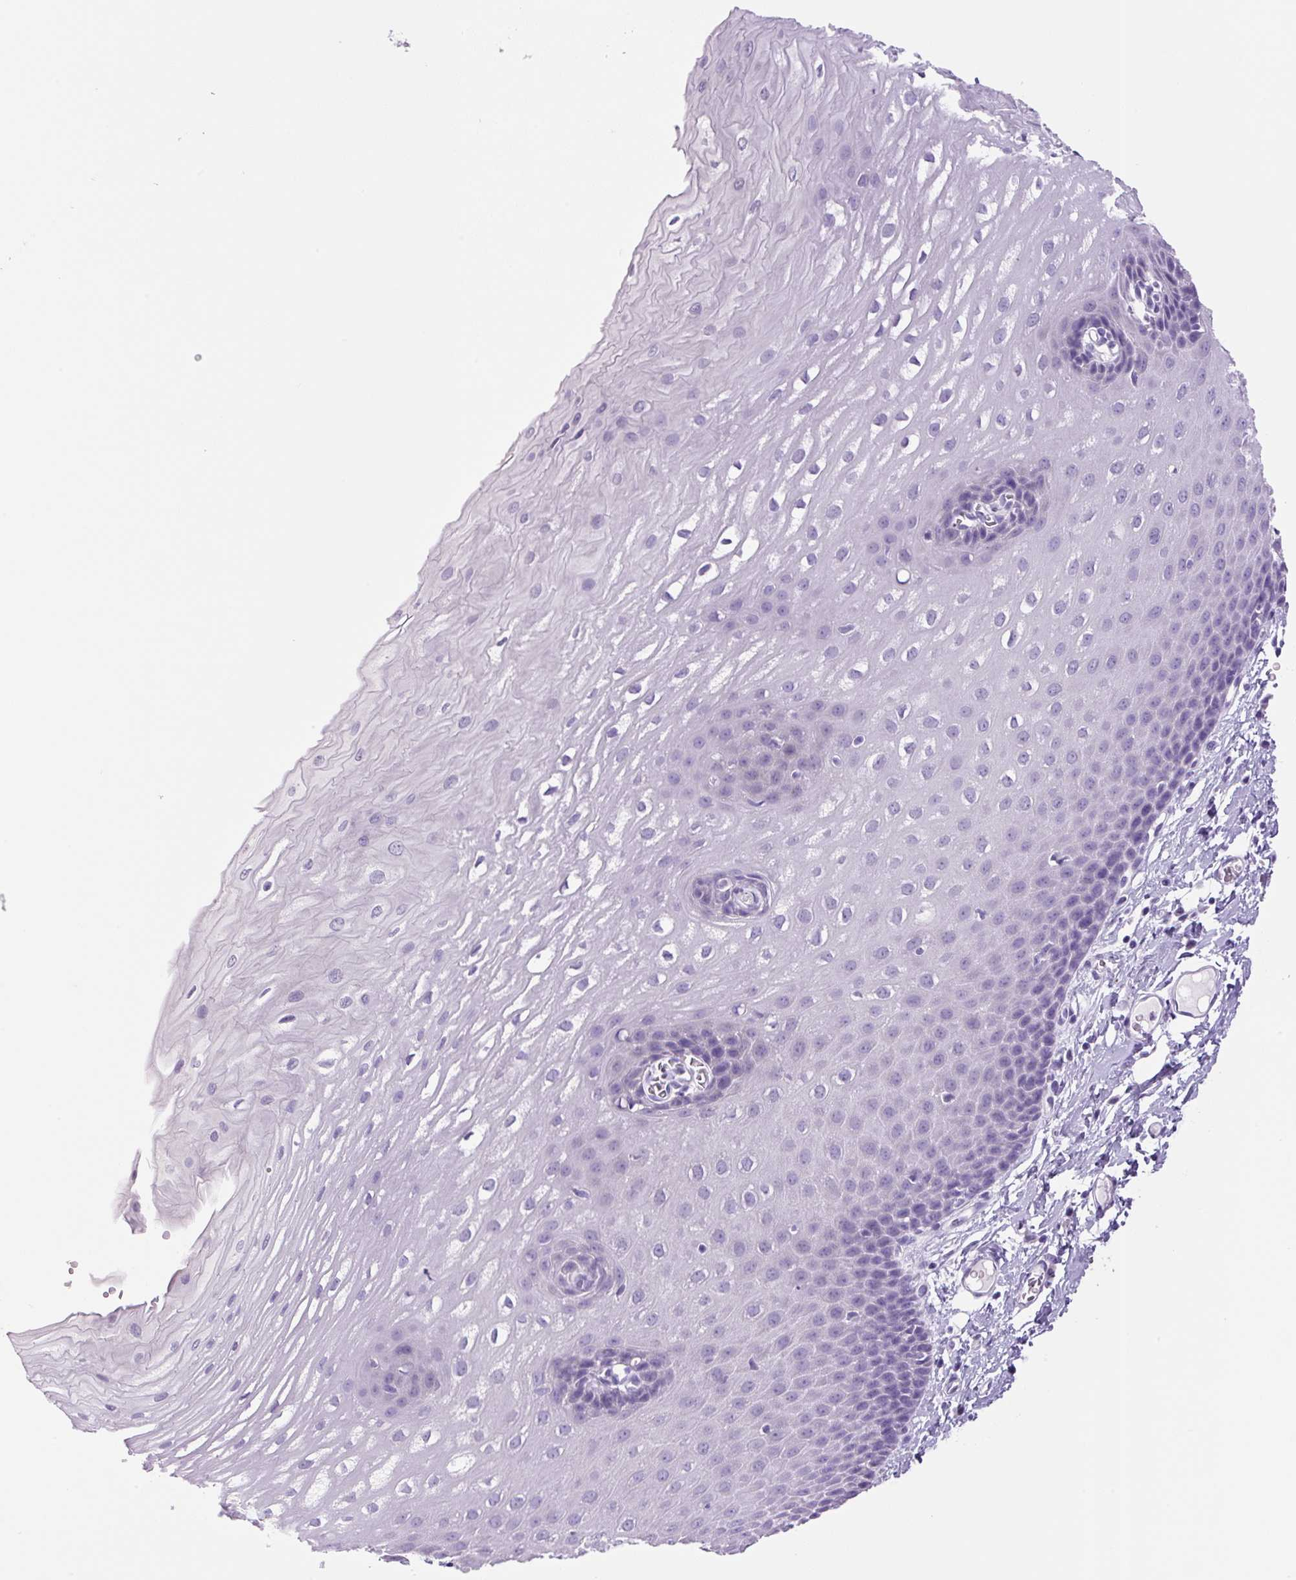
{"staining": {"intensity": "negative", "quantity": "none", "location": "none"}, "tissue": "esophagus", "cell_type": "Squamous epithelial cells", "image_type": "normal", "snomed": [{"axis": "morphology", "description": "Normal tissue, NOS"}, {"axis": "topography", "description": "Esophagus"}], "caption": "Immunohistochemistry of unremarkable human esophagus demonstrates no expression in squamous epithelial cells.", "gene": "CHGA", "patient": {"sex": "male", "age": 70}}